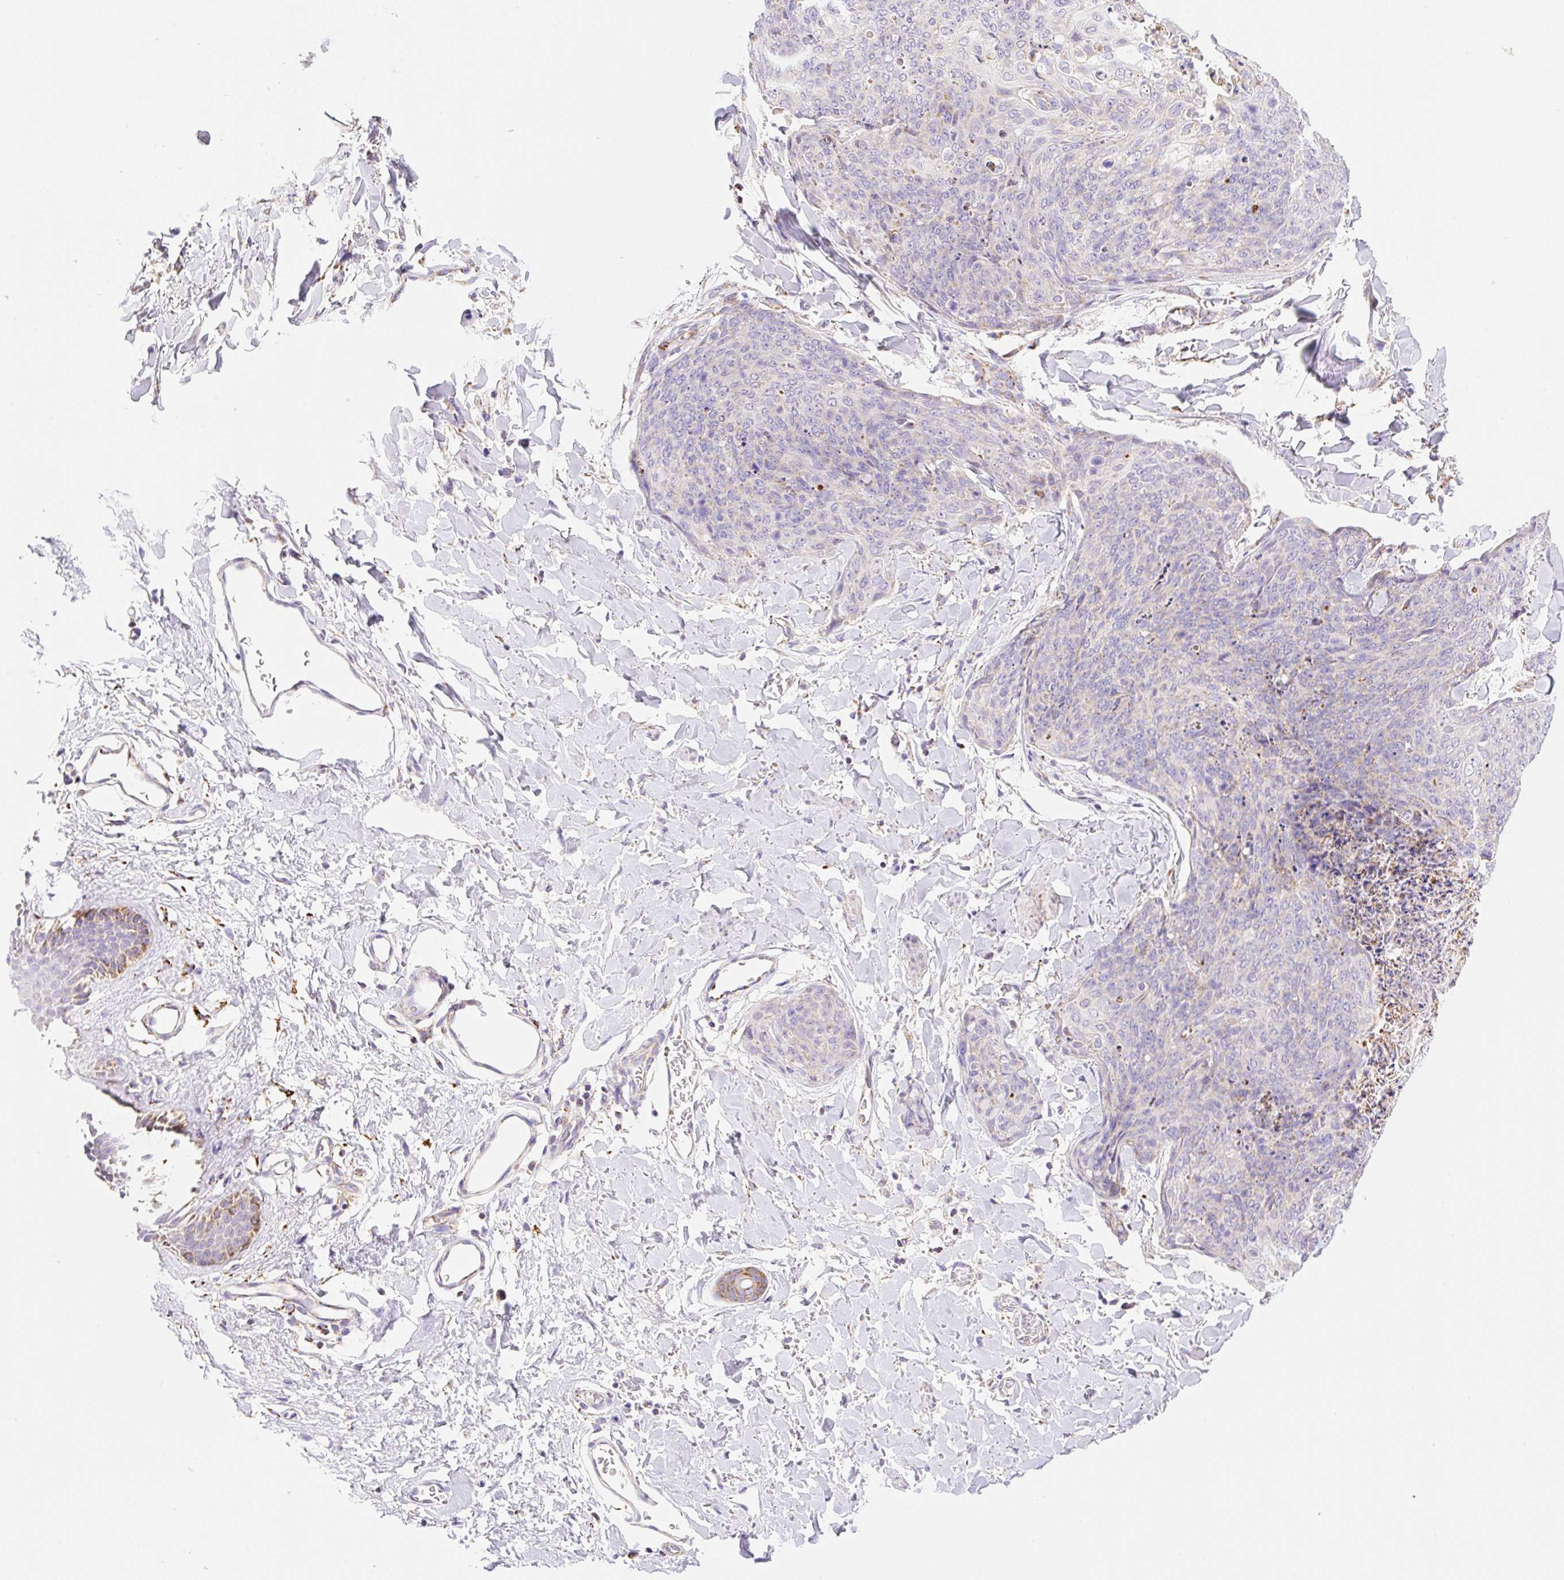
{"staining": {"intensity": "negative", "quantity": "none", "location": "none"}, "tissue": "skin cancer", "cell_type": "Tumor cells", "image_type": "cancer", "snomed": [{"axis": "morphology", "description": "Squamous cell carcinoma, NOS"}, {"axis": "topography", "description": "Skin"}, {"axis": "topography", "description": "Vulva"}], "caption": "DAB immunohistochemical staining of human skin cancer displays no significant positivity in tumor cells. (DAB immunohistochemistry visualized using brightfield microscopy, high magnification).", "gene": "ETNK2", "patient": {"sex": "female", "age": 85}}